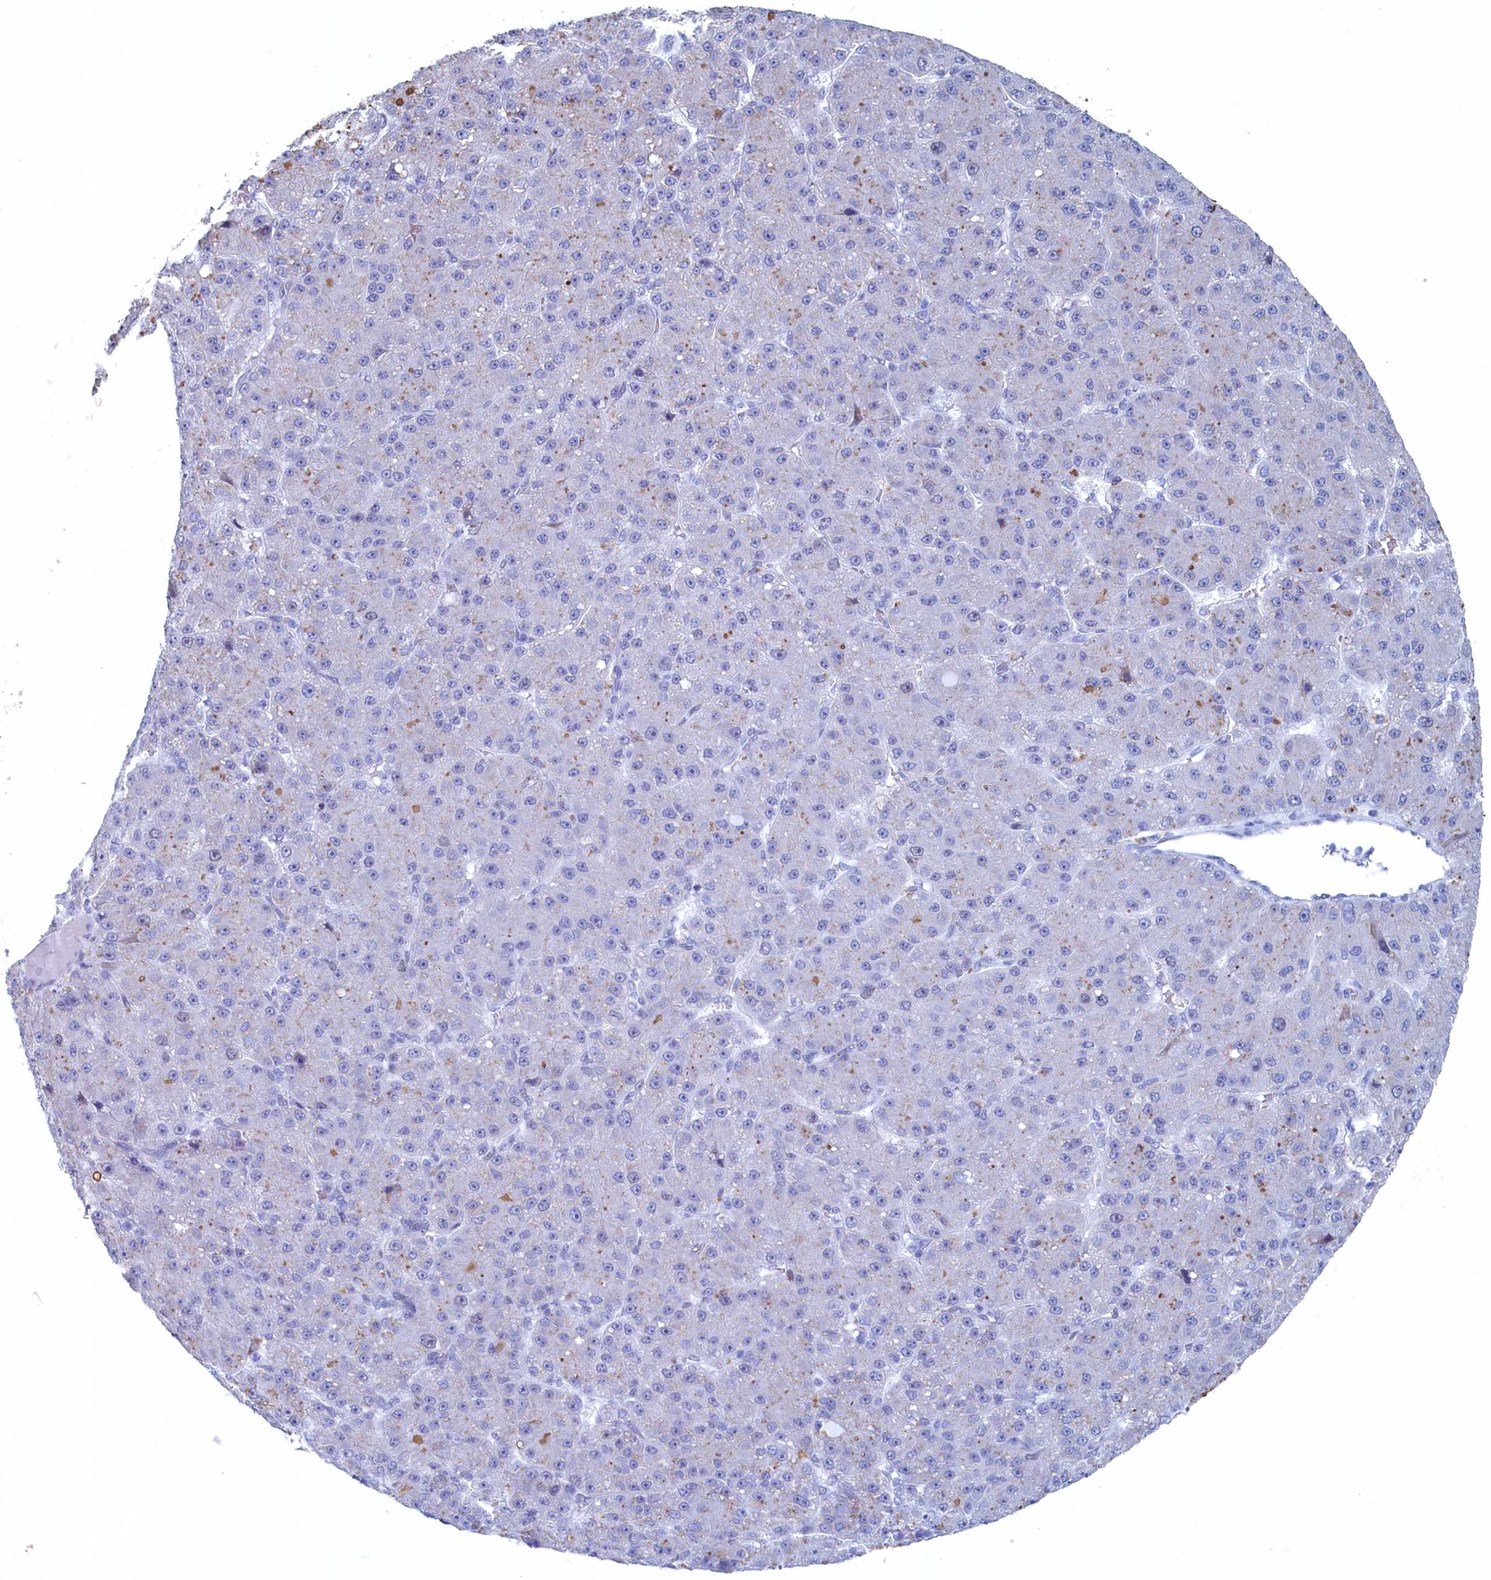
{"staining": {"intensity": "weak", "quantity": "<25%", "location": "cytoplasmic/membranous"}, "tissue": "liver cancer", "cell_type": "Tumor cells", "image_type": "cancer", "snomed": [{"axis": "morphology", "description": "Carcinoma, Hepatocellular, NOS"}, {"axis": "topography", "description": "Liver"}], "caption": "The micrograph shows no significant staining in tumor cells of liver hepatocellular carcinoma.", "gene": "WDR76", "patient": {"sex": "male", "age": 67}}